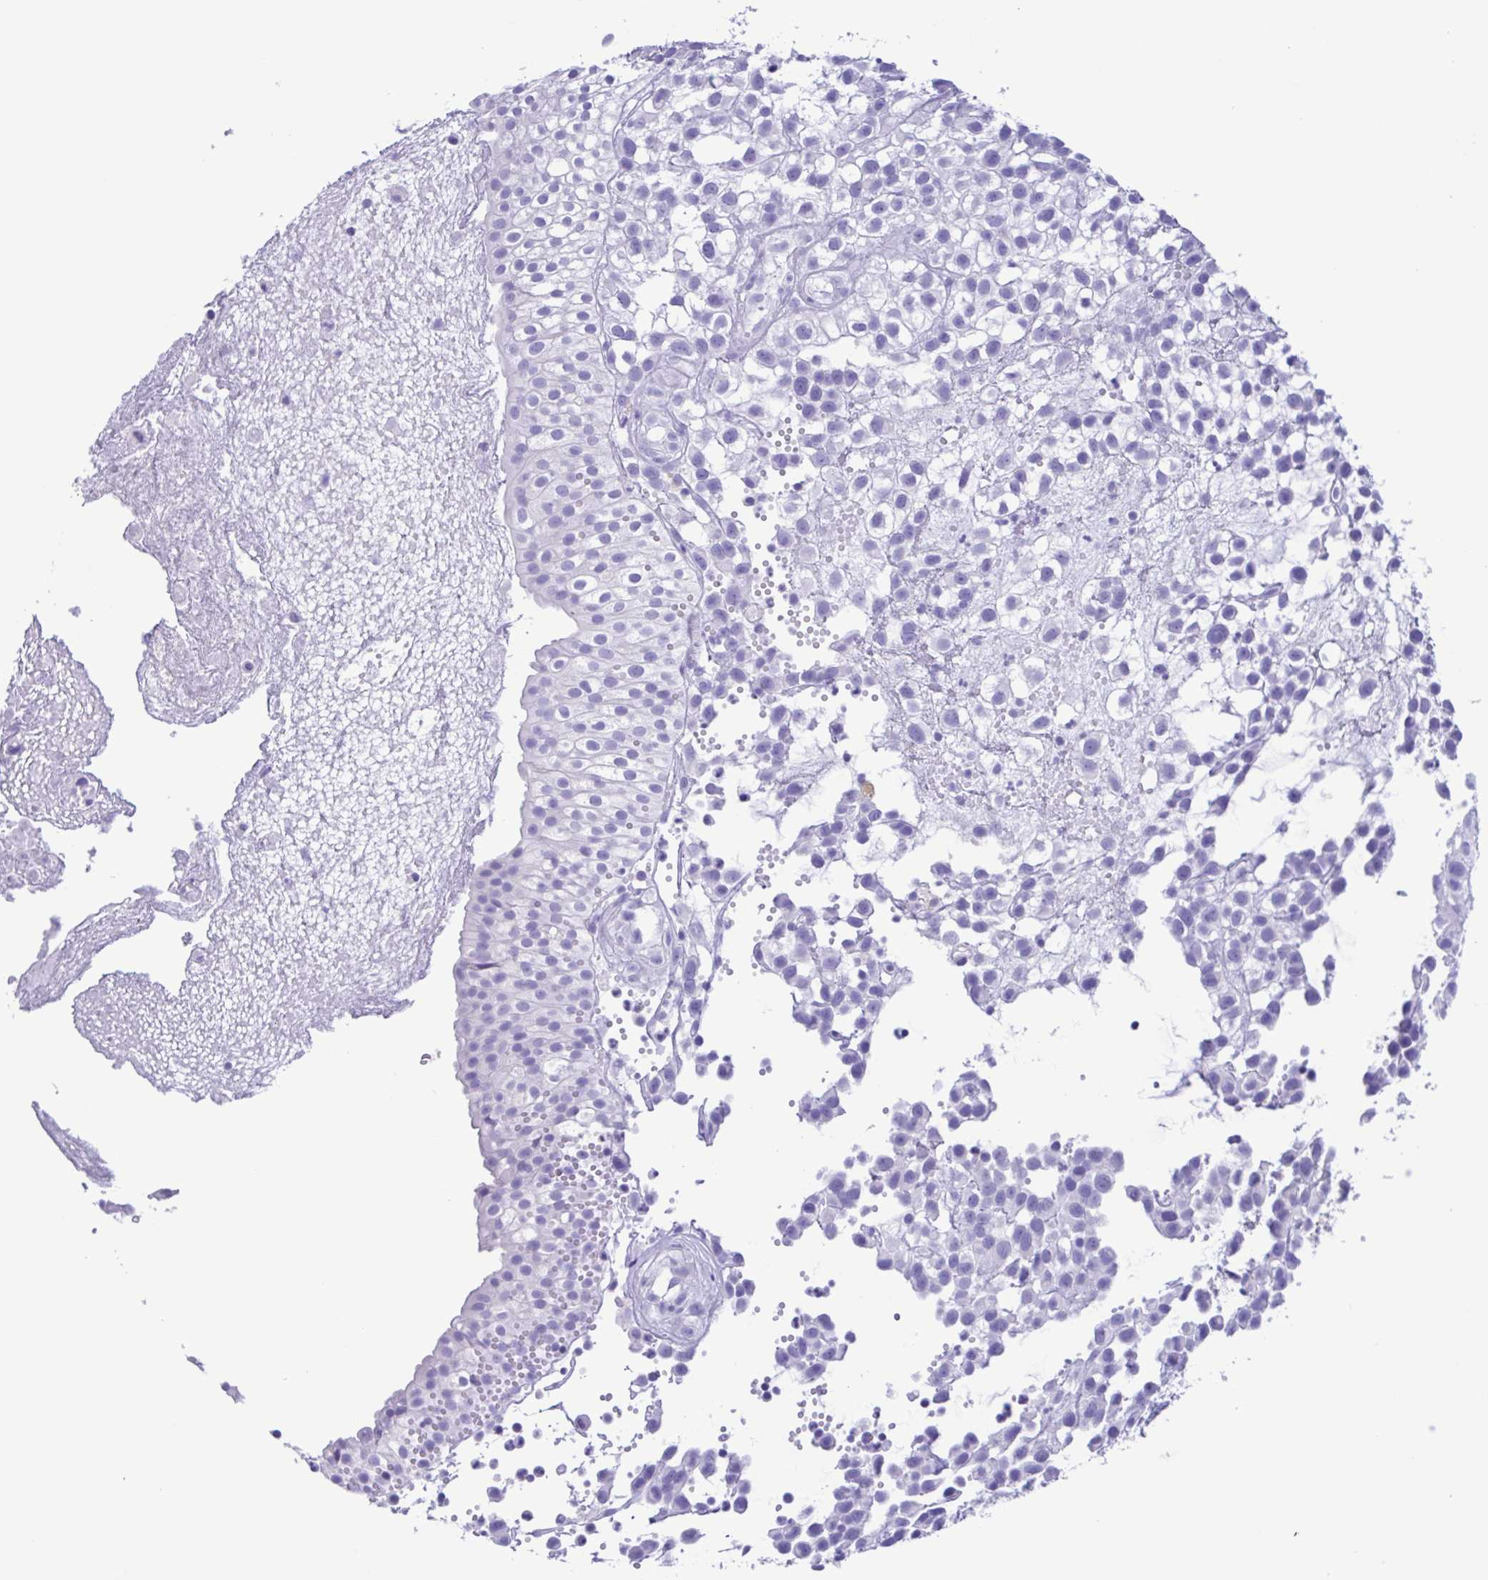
{"staining": {"intensity": "negative", "quantity": "none", "location": "none"}, "tissue": "urothelial cancer", "cell_type": "Tumor cells", "image_type": "cancer", "snomed": [{"axis": "morphology", "description": "Urothelial carcinoma, High grade"}, {"axis": "topography", "description": "Urinary bladder"}], "caption": "This is an IHC image of human urothelial cancer. There is no positivity in tumor cells.", "gene": "TSPY2", "patient": {"sex": "male", "age": 56}}